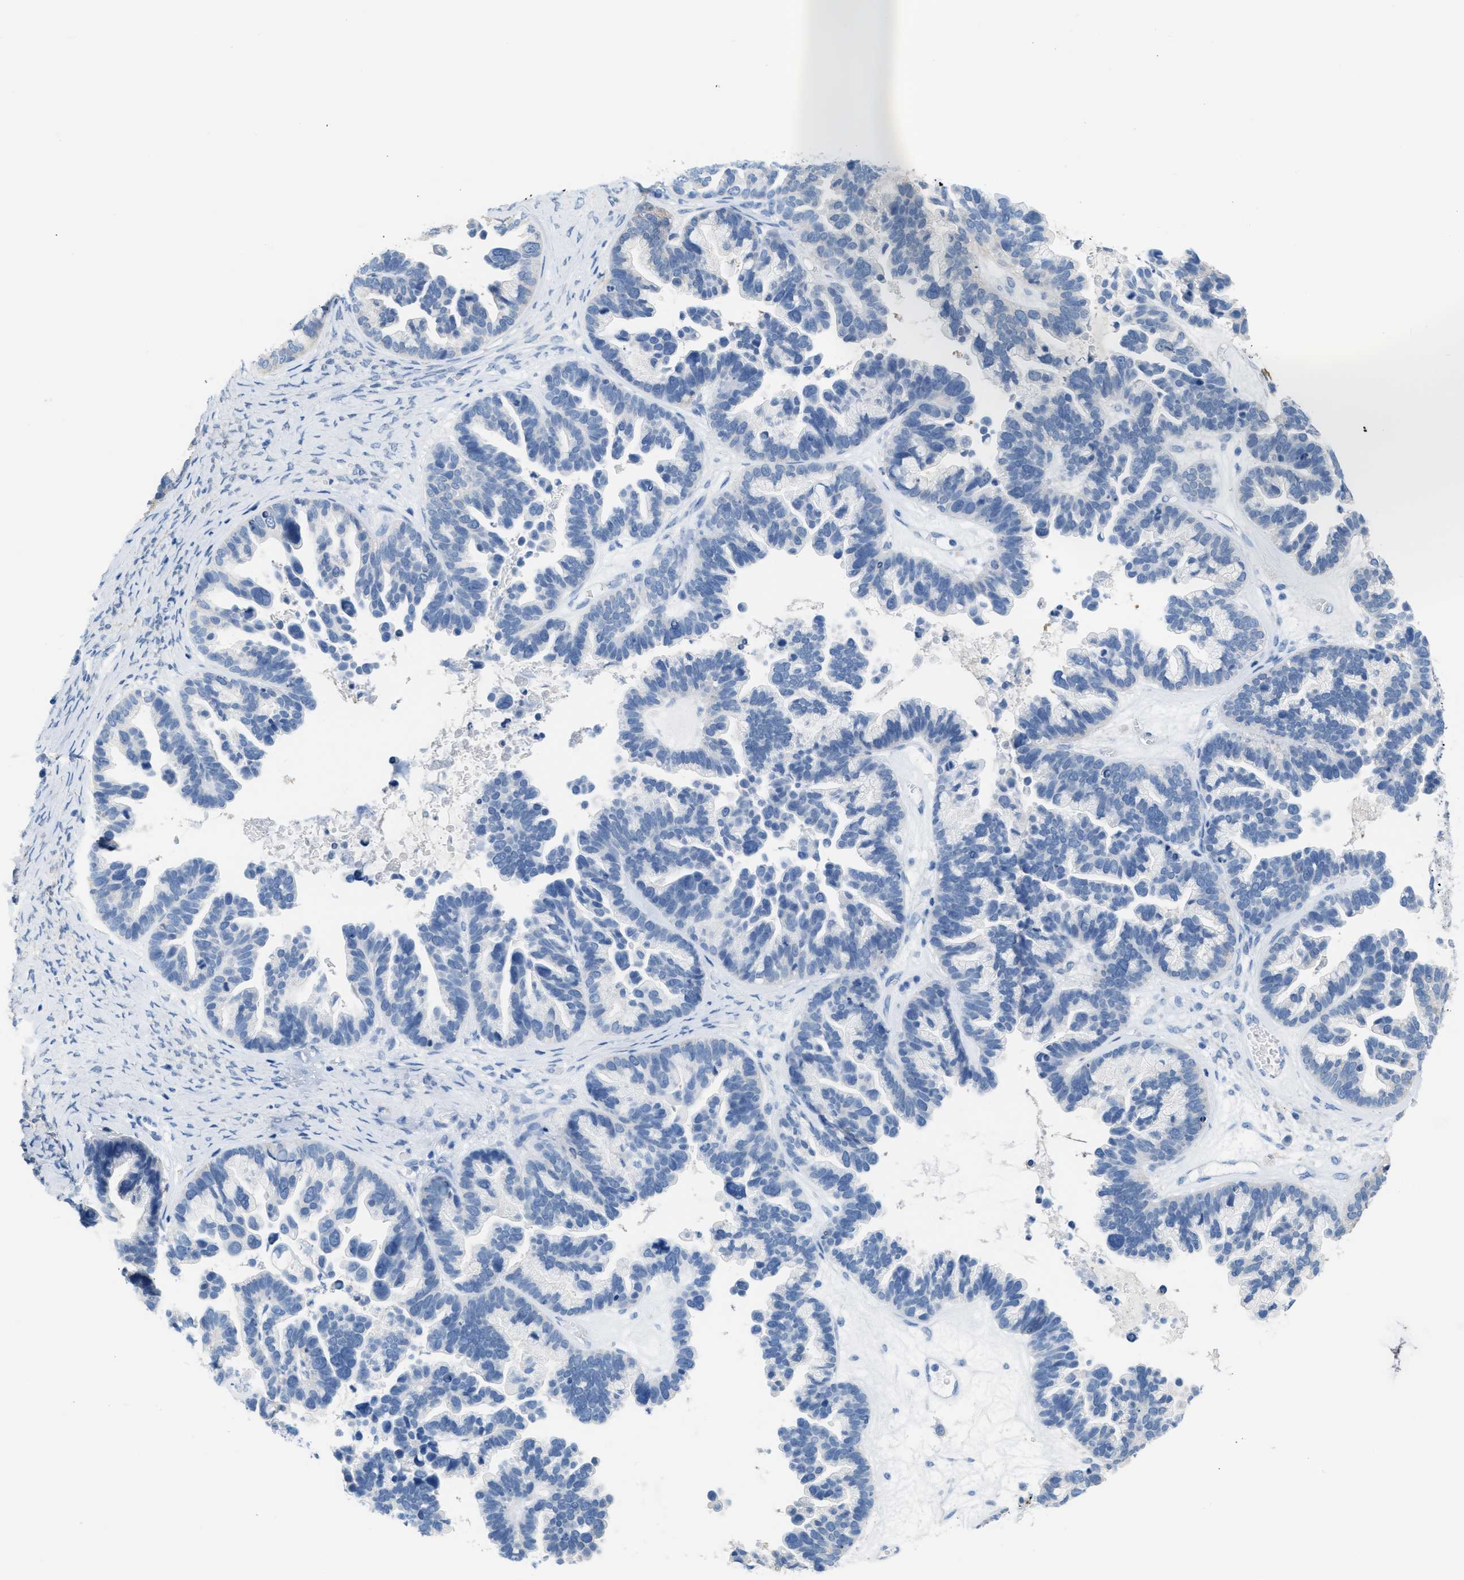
{"staining": {"intensity": "negative", "quantity": "none", "location": "none"}, "tissue": "ovarian cancer", "cell_type": "Tumor cells", "image_type": "cancer", "snomed": [{"axis": "morphology", "description": "Cystadenocarcinoma, serous, NOS"}, {"axis": "topography", "description": "Ovary"}], "caption": "Image shows no protein staining in tumor cells of serous cystadenocarcinoma (ovarian) tissue. (Stains: DAB immunohistochemistry with hematoxylin counter stain, Microscopy: brightfield microscopy at high magnification).", "gene": "ASGR1", "patient": {"sex": "female", "age": 56}}